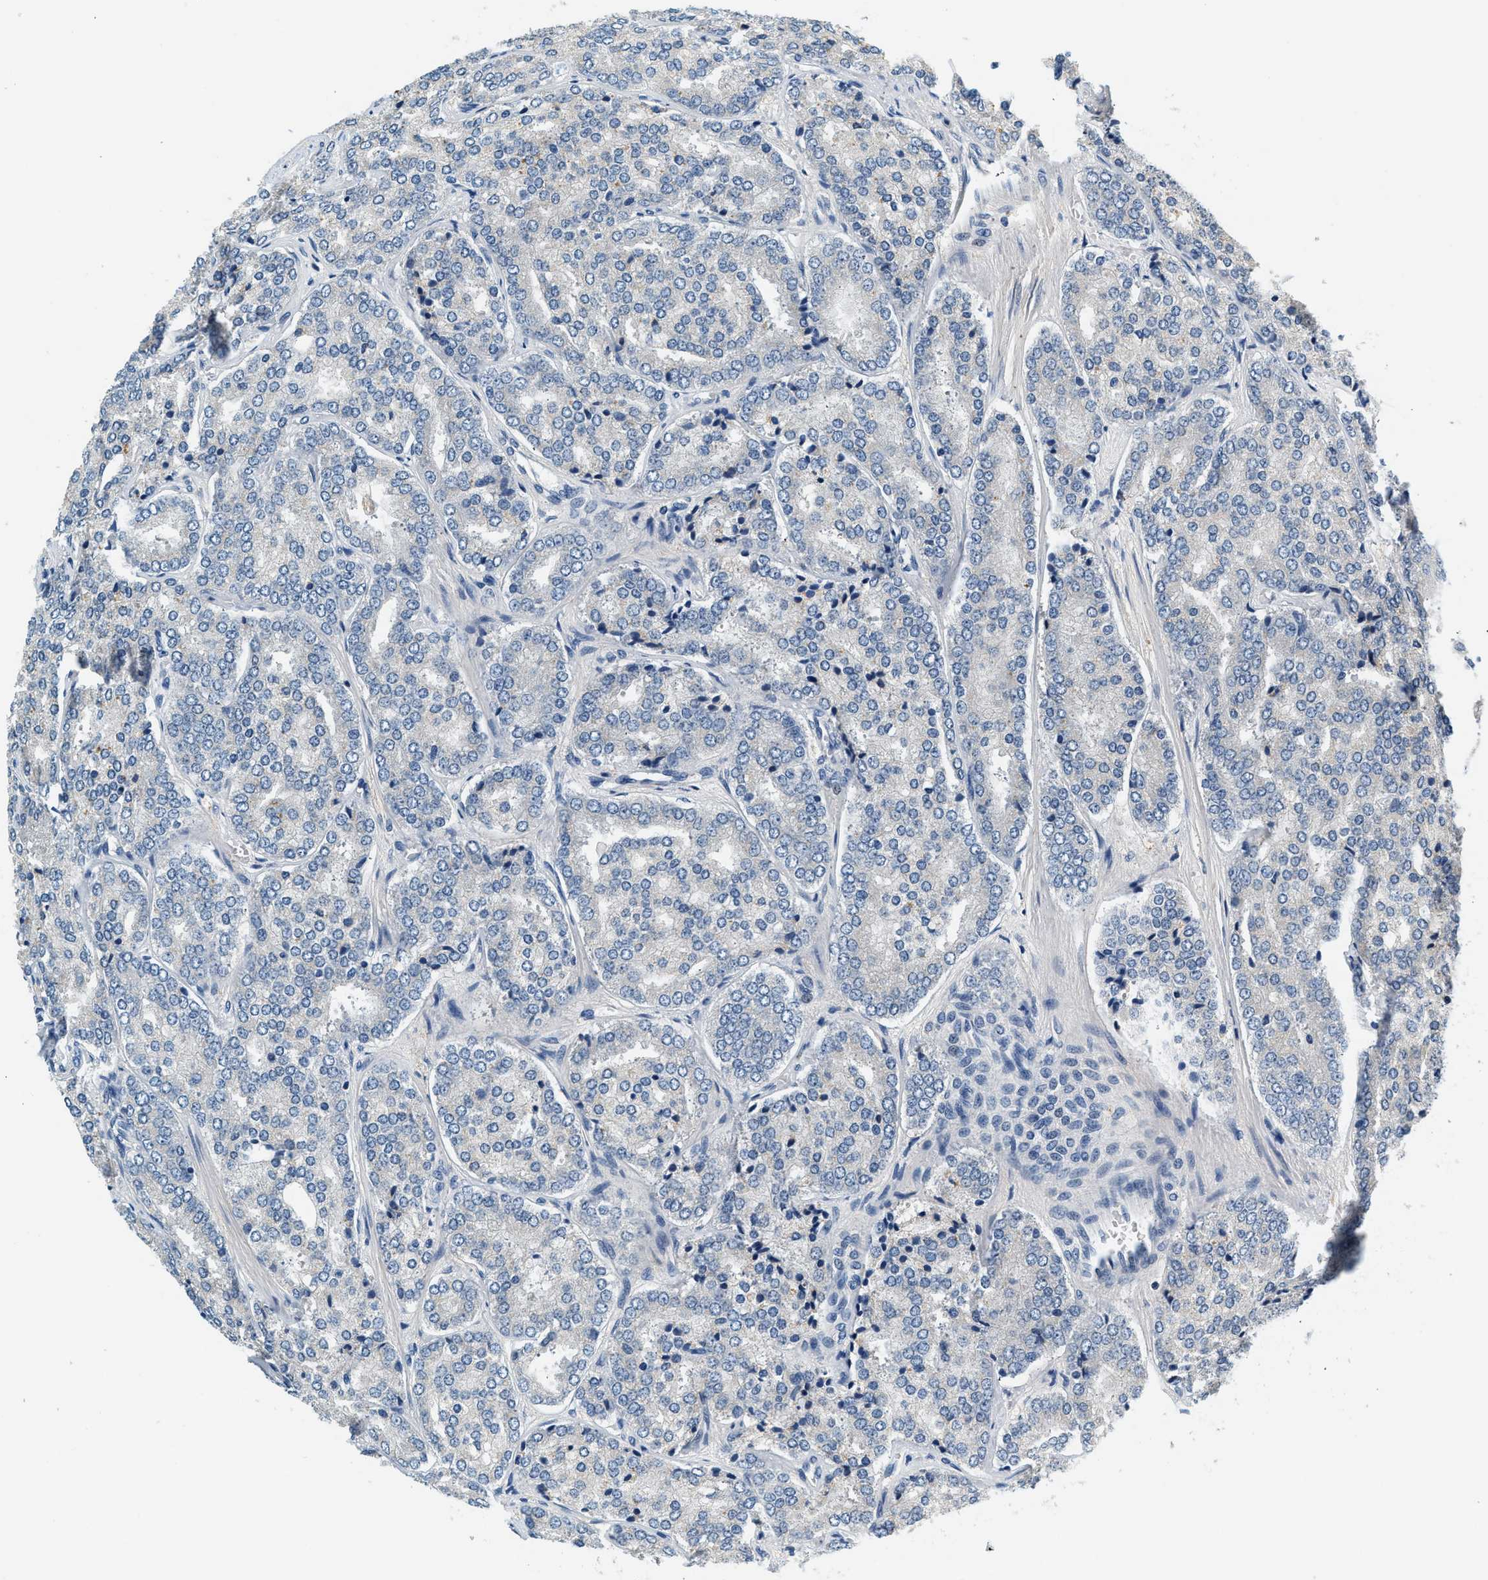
{"staining": {"intensity": "negative", "quantity": "none", "location": "none"}, "tissue": "prostate cancer", "cell_type": "Tumor cells", "image_type": "cancer", "snomed": [{"axis": "morphology", "description": "Adenocarcinoma, High grade"}, {"axis": "topography", "description": "Prostate"}], "caption": "A micrograph of prostate cancer stained for a protein reveals no brown staining in tumor cells. (DAB IHC, high magnification).", "gene": "SLC35E1", "patient": {"sex": "male", "age": 65}}